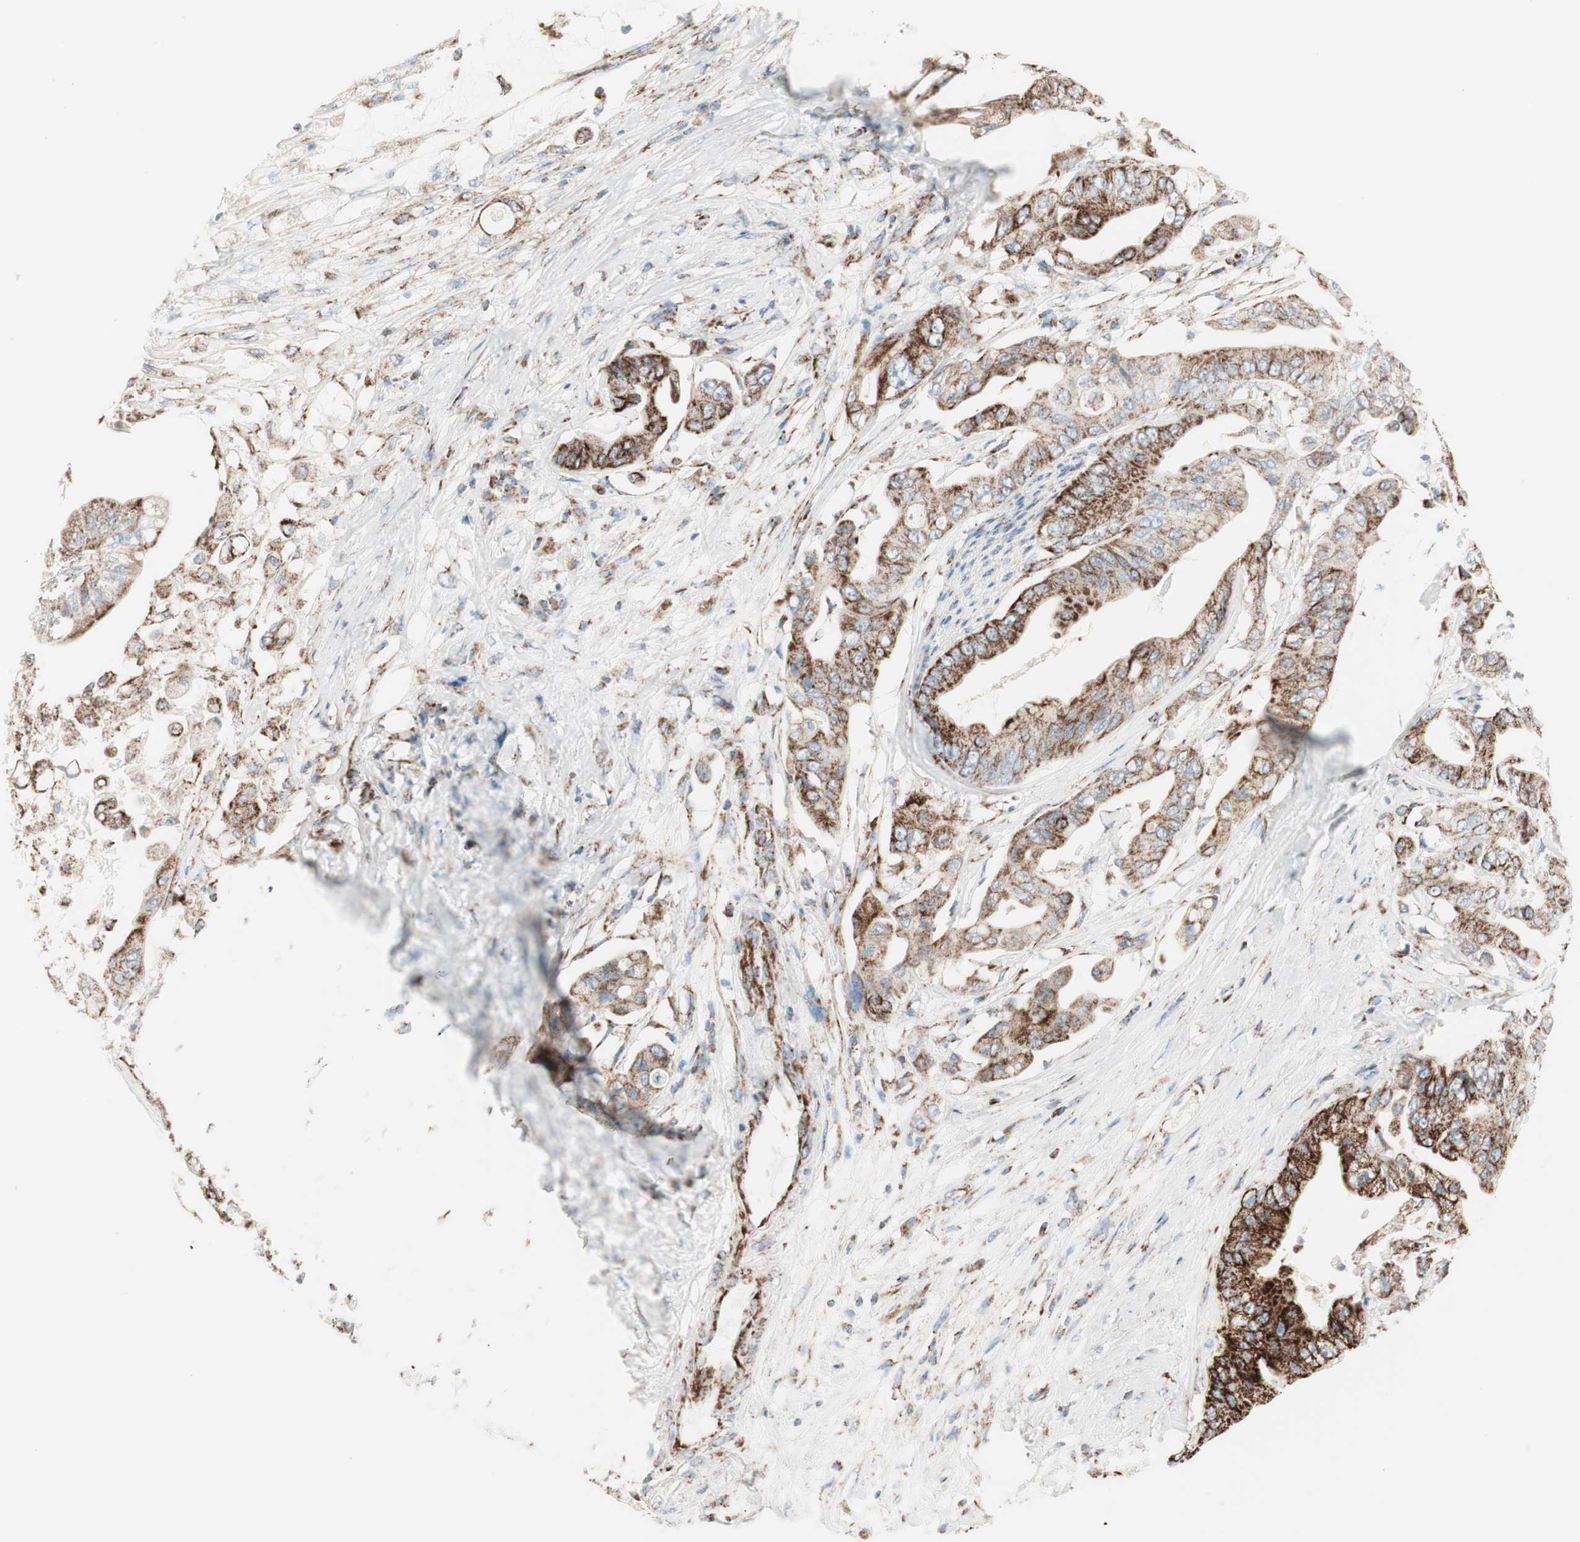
{"staining": {"intensity": "strong", "quantity": ">75%", "location": "cytoplasmic/membranous"}, "tissue": "pancreatic cancer", "cell_type": "Tumor cells", "image_type": "cancer", "snomed": [{"axis": "morphology", "description": "Adenocarcinoma, NOS"}, {"axis": "topography", "description": "Pancreas"}], "caption": "Immunohistochemical staining of human adenocarcinoma (pancreatic) demonstrates high levels of strong cytoplasmic/membranous protein staining in approximately >75% of tumor cells.", "gene": "TOMM20", "patient": {"sex": "female", "age": 75}}